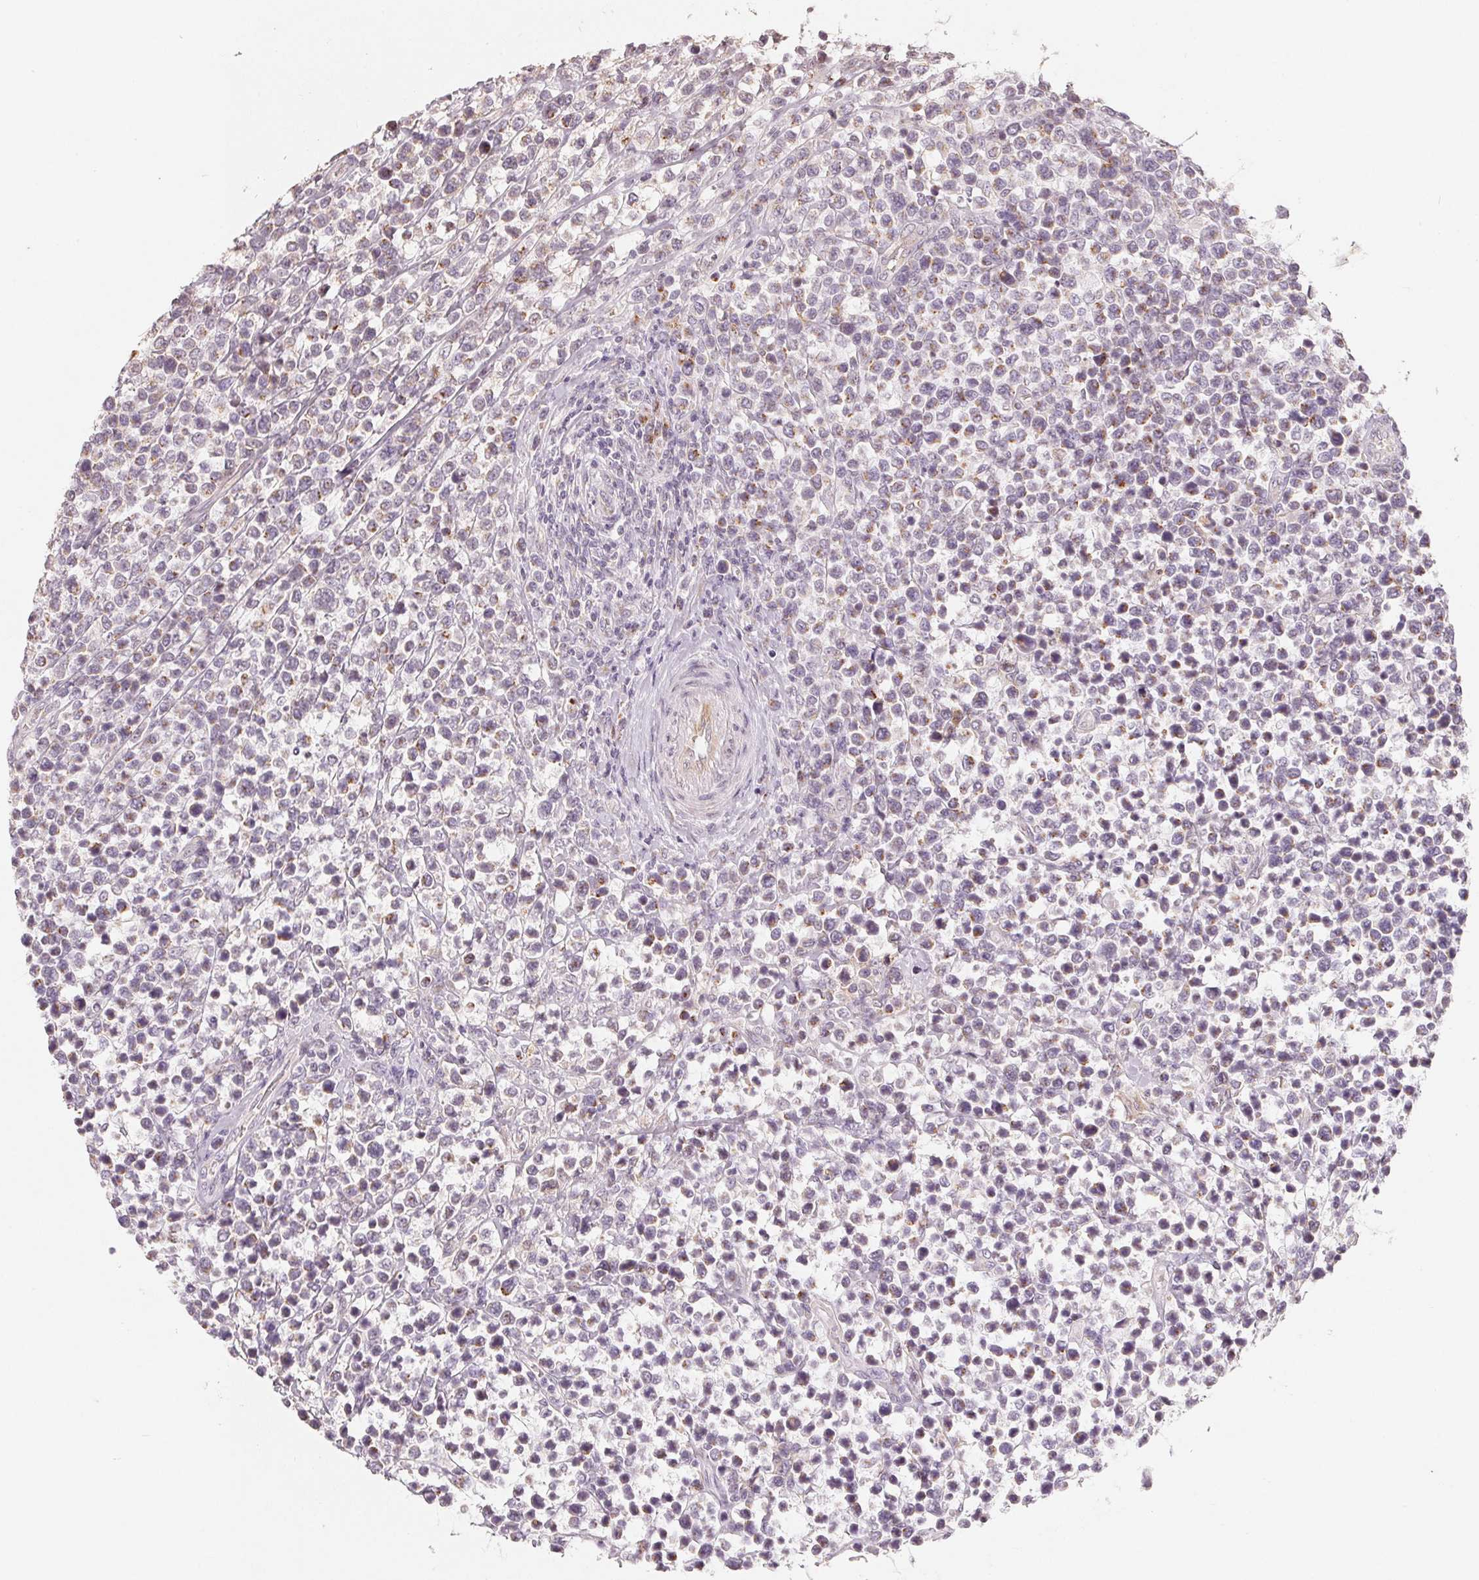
{"staining": {"intensity": "negative", "quantity": "none", "location": "none"}, "tissue": "lymphoma", "cell_type": "Tumor cells", "image_type": "cancer", "snomed": [{"axis": "morphology", "description": "Malignant lymphoma, non-Hodgkin's type, High grade"}, {"axis": "topography", "description": "Soft tissue"}], "caption": "This is a image of immunohistochemistry (IHC) staining of high-grade malignant lymphoma, non-Hodgkin's type, which shows no staining in tumor cells. The staining is performed using DAB (3,3'-diaminobenzidine) brown chromogen with nuclei counter-stained in using hematoxylin.", "gene": "TMSB15B", "patient": {"sex": "female", "age": 56}}